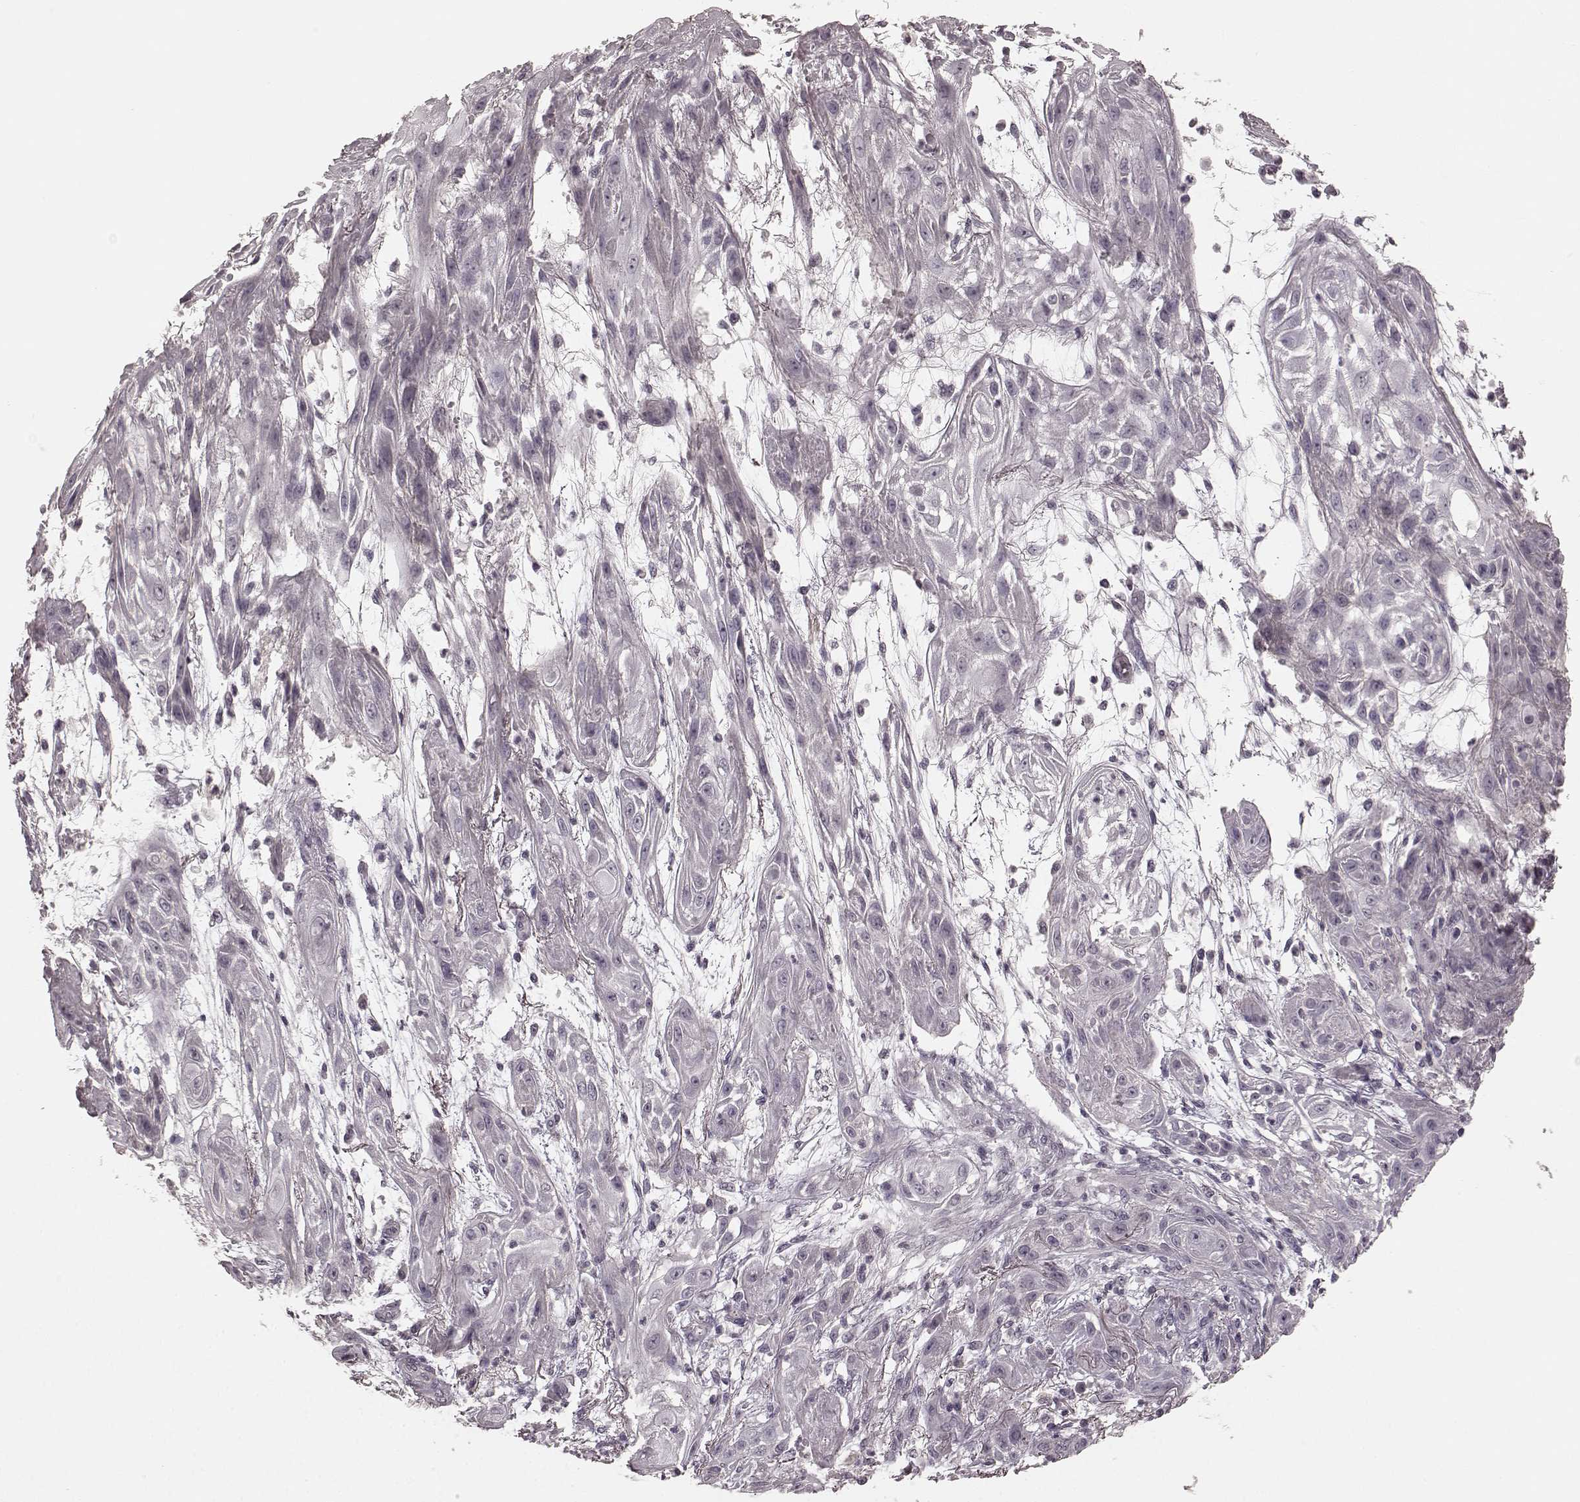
{"staining": {"intensity": "negative", "quantity": "none", "location": "none"}, "tissue": "skin cancer", "cell_type": "Tumor cells", "image_type": "cancer", "snomed": [{"axis": "morphology", "description": "Squamous cell carcinoma, NOS"}, {"axis": "topography", "description": "Skin"}], "caption": "The histopathology image shows no significant staining in tumor cells of squamous cell carcinoma (skin).", "gene": "PRKCE", "patient": {"sex": "male", "age": 62}}